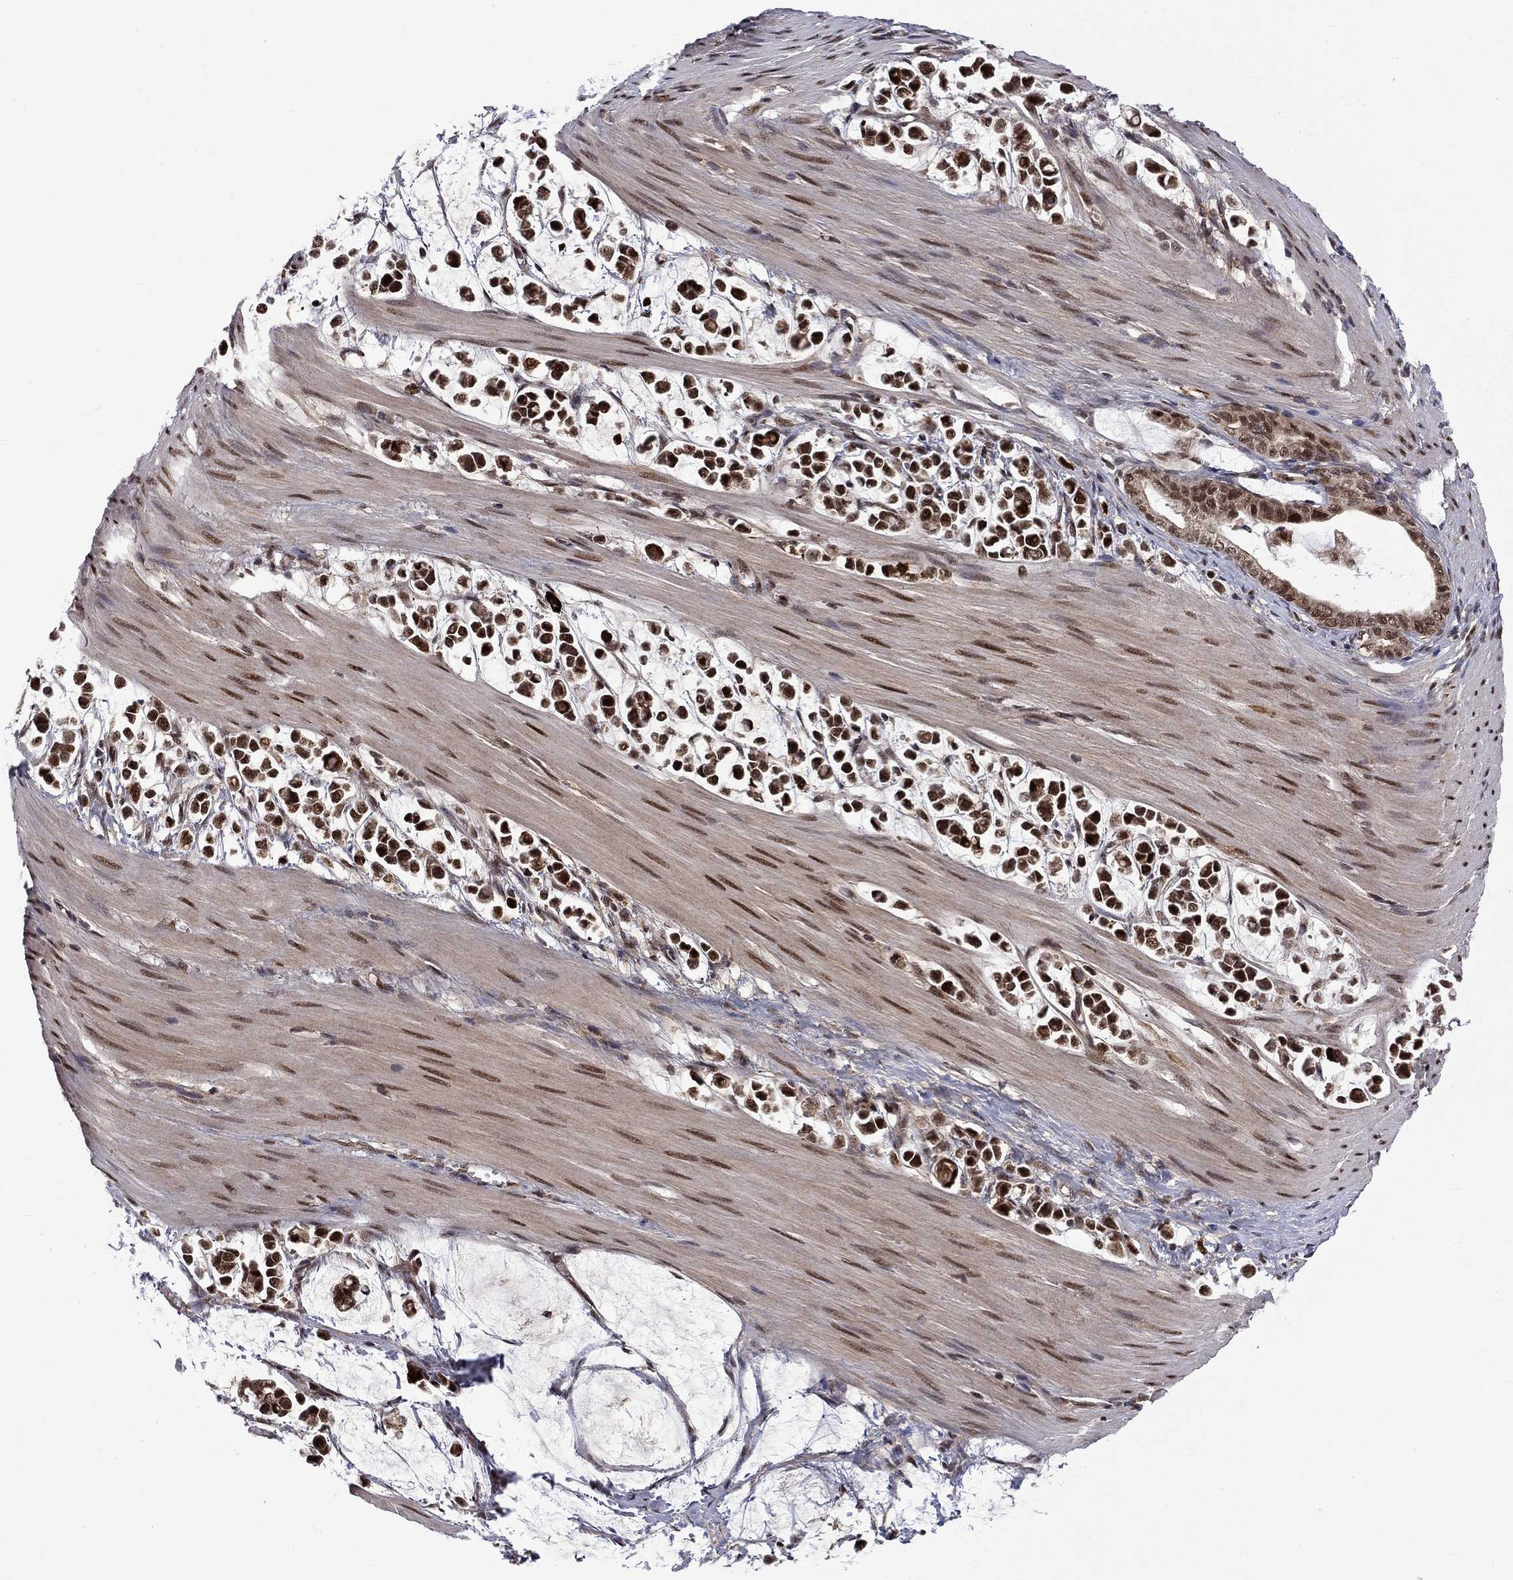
{"staining": {"intensity": "strong", "quantity": ">75%", "location": "nuclear"}, "tissue": "stomach cancer", "cell_type": "Tumor cells", "image_type": "cancer", "snomed": [{"axis": "morphology", "description": "Adenocarcinoma, NOS"}, {"axis": "topography", "description": "Stomach"}], "caption": "High-power microscopy captured an immunohistochemistry micrograph of stomach cancer (adenocarcinoma), revealing strong nuclear expression in about >75% of tumor cells. The protein of interest is stained brown, and the nuclei are stained in blue (DAB (3,3'-diaminobenzidine) IHC with brightfield microscopy, high magnification).", "gene": "KPNA3", "patient": {"sex": "male", "age": 82}}